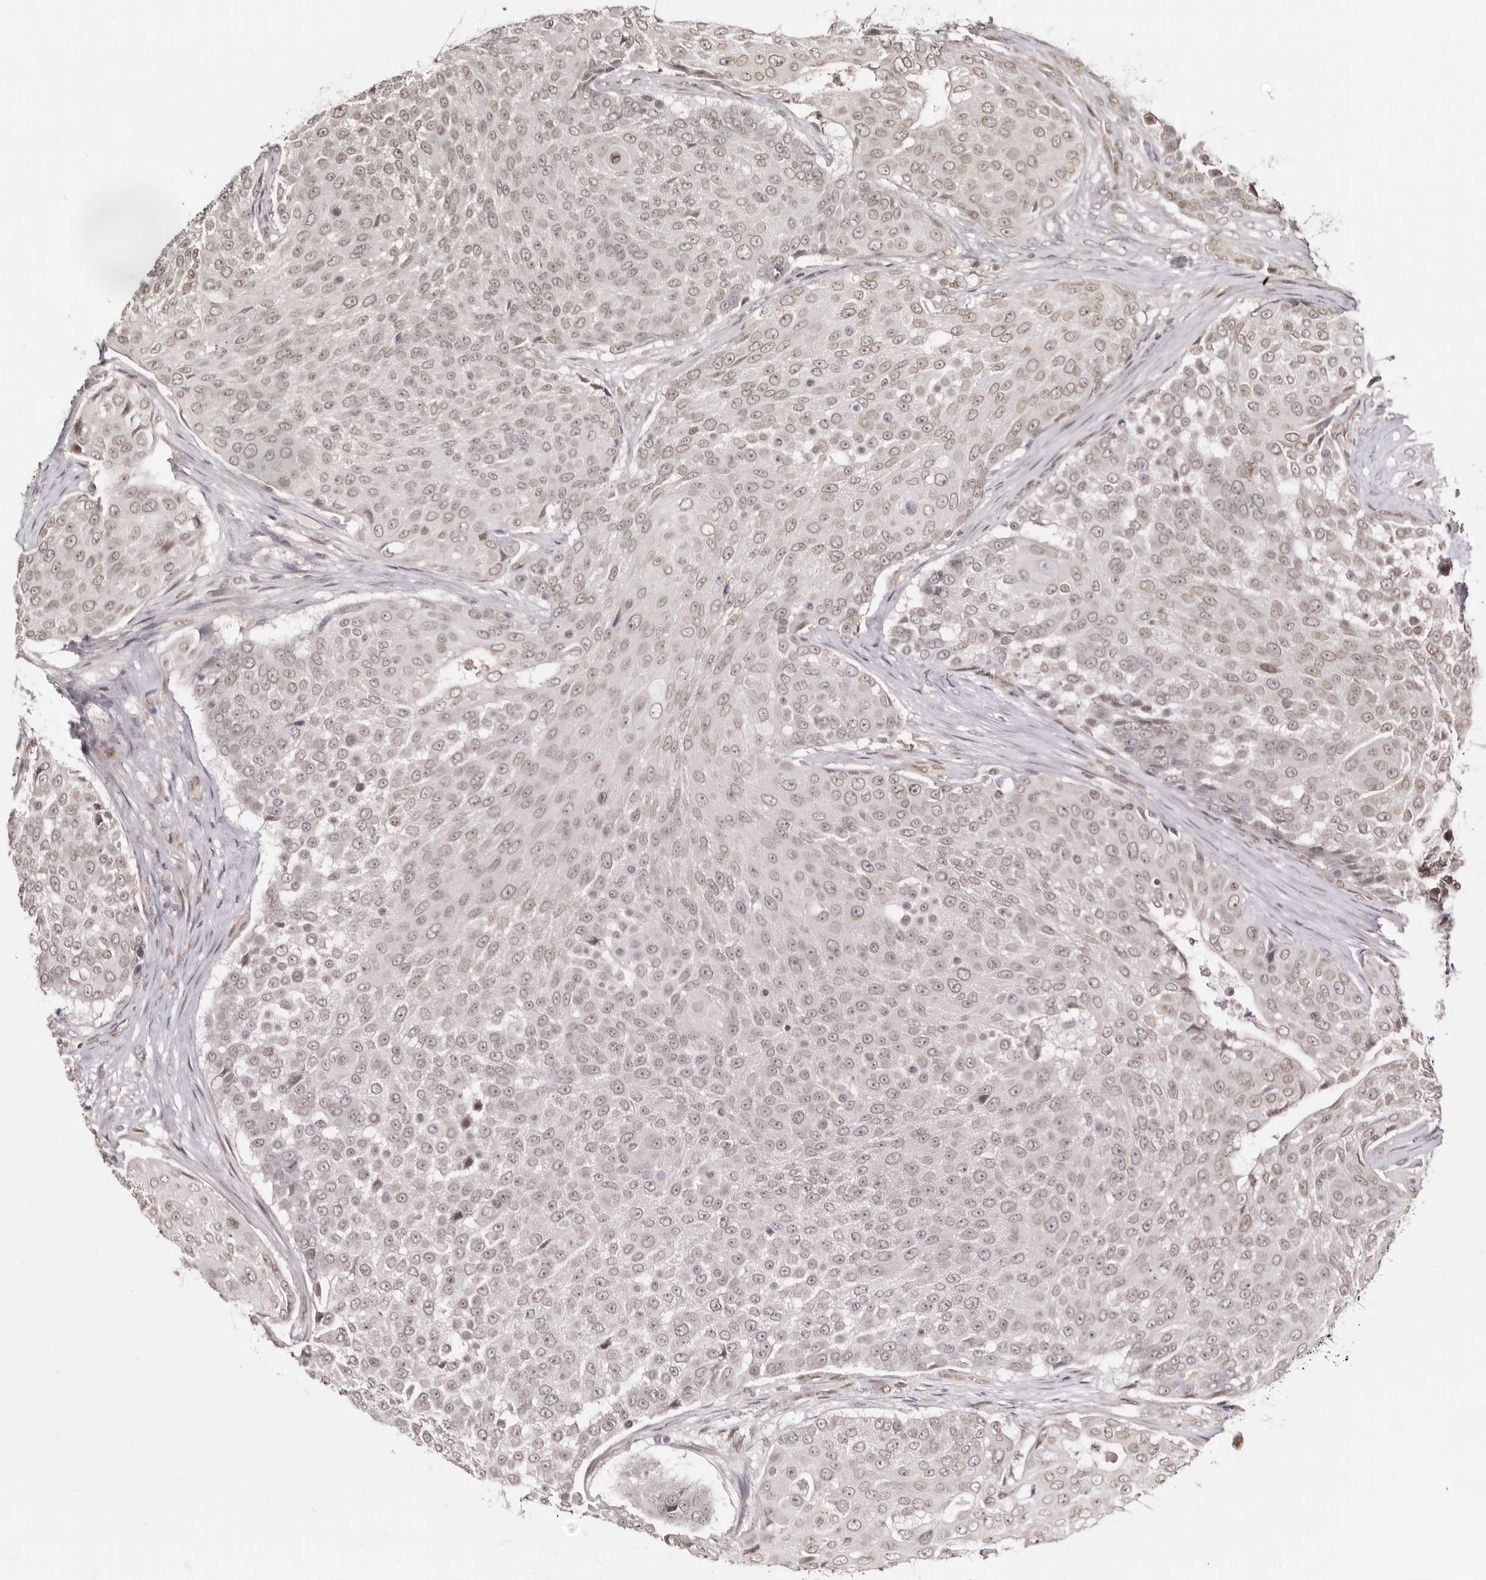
{"staining": {"intensity": "weak", "quantity": ">75%", "location": "nuclear"}, "tissue": "urothelial cancer", "cell_type": "Tumor cells", "image_type": "cancer", "snomed": [{"axis": "morphology", "description": "Urothelial carcinoma, High grade"}, {"axis": "topography", "description": "Urinary bladder"}], "caption": "Protein staining of high-grade urothelial carcinoma tissue shows weak nuclear expression in about >75% of tumor cells.", "gene": "LCORL", "patient": {"sex": "female", "age": 63}}